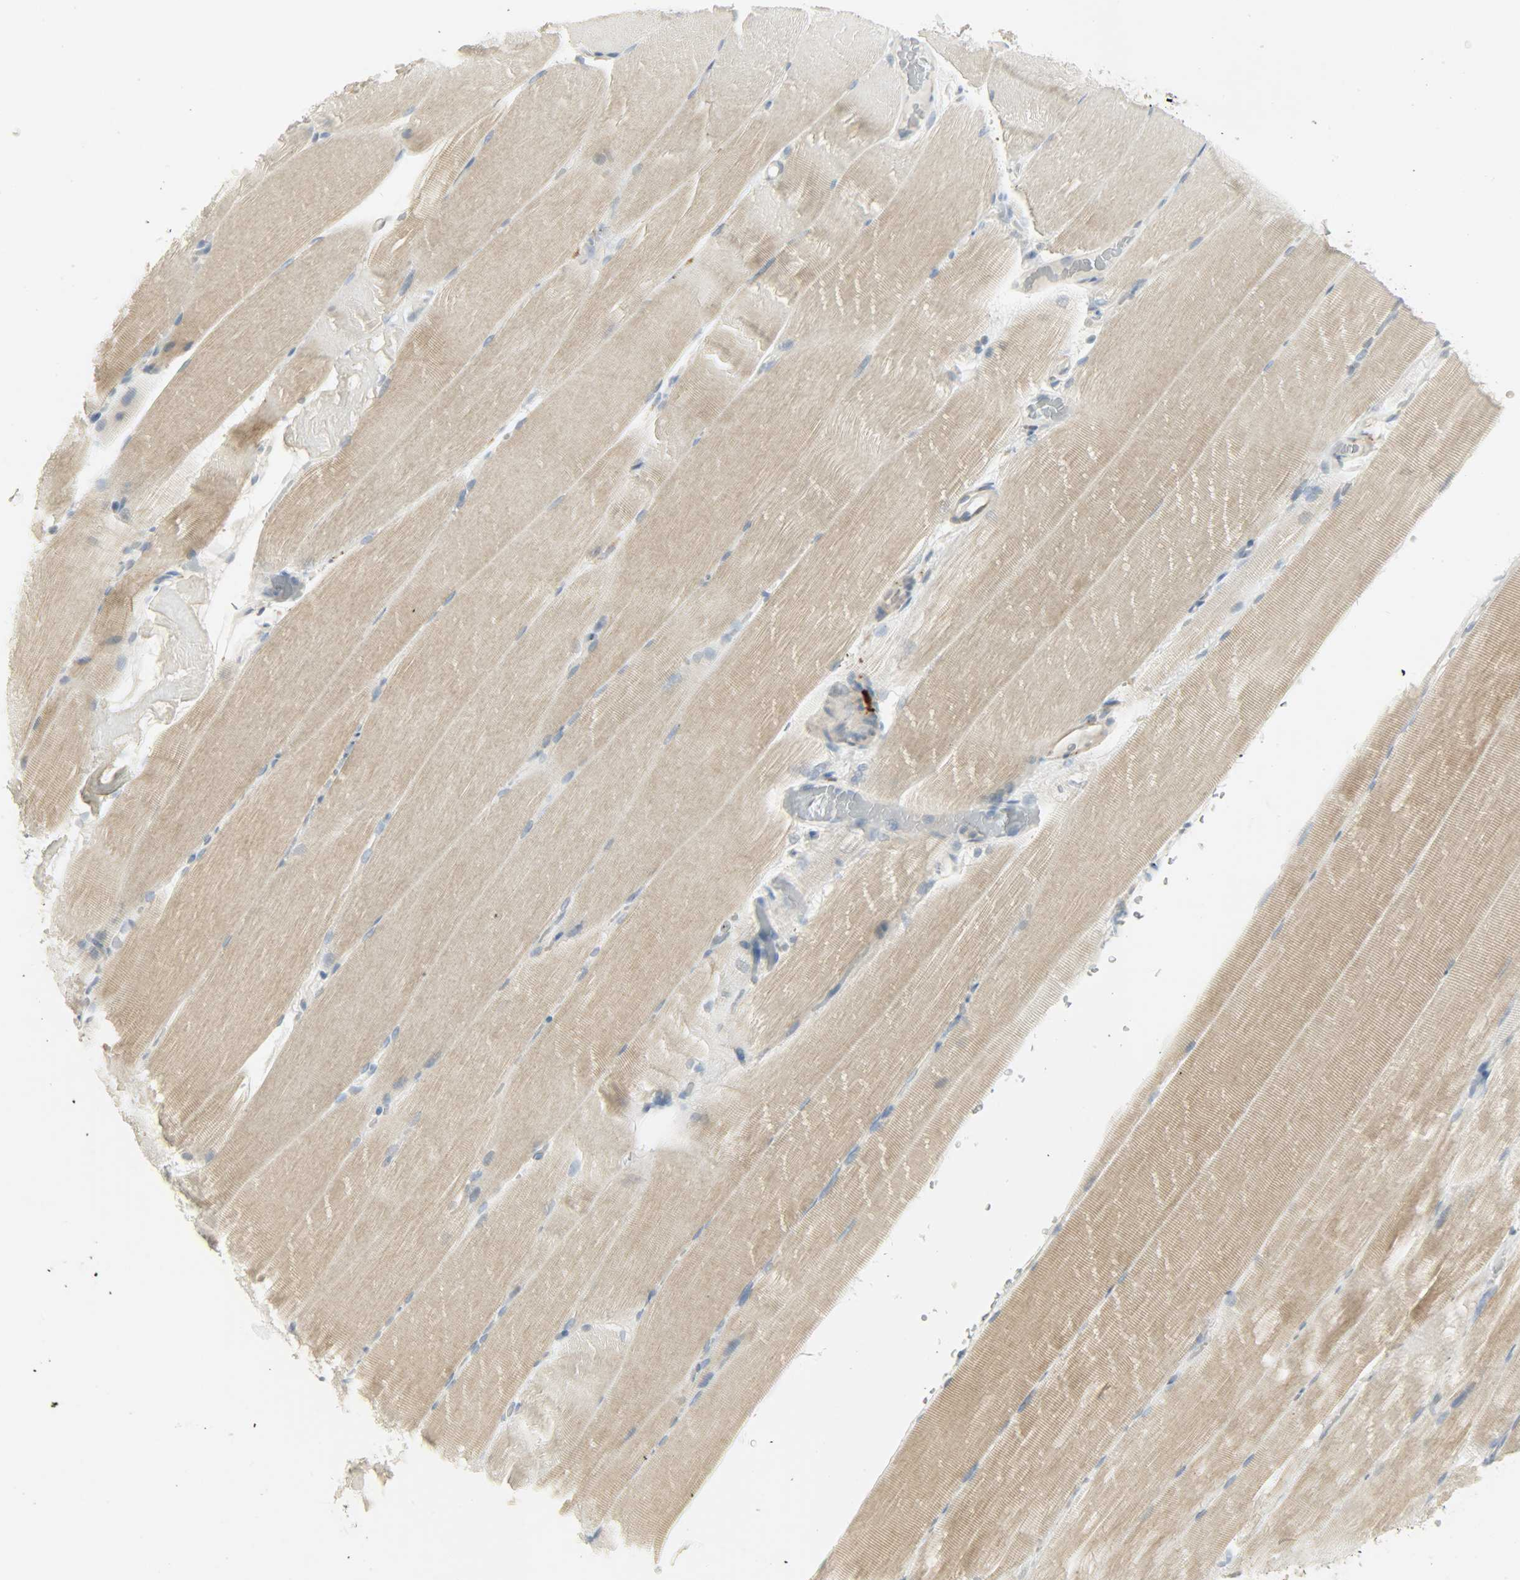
{"staining": {"intensity": "weak", "quantity": ">75%", "location": "cytoplasmic/membranous"}, "tissue": "skeletal muscle", "cell_type": "Myocytes", "image_type": "normal", "snomed": [{"axis": "morphology", "description": "Normal tissue, NOS"}, {"axis": "topography", "description": "Skeletal muscle"}, {"axis": "topography", "description": "Parathyroid gland"}], "caption": "Immunohistochemical staining of normal human skeletal muscle exhibits weak cytoplasmic/membranous protein positivity in approximately >75% of myocytes. Immunohistochemistry (ihc) stains the protein of interest in brown and the nuclei are stained blue.", "gene": "ENPEP", "patient": {"sex": "female", "age": 37}}